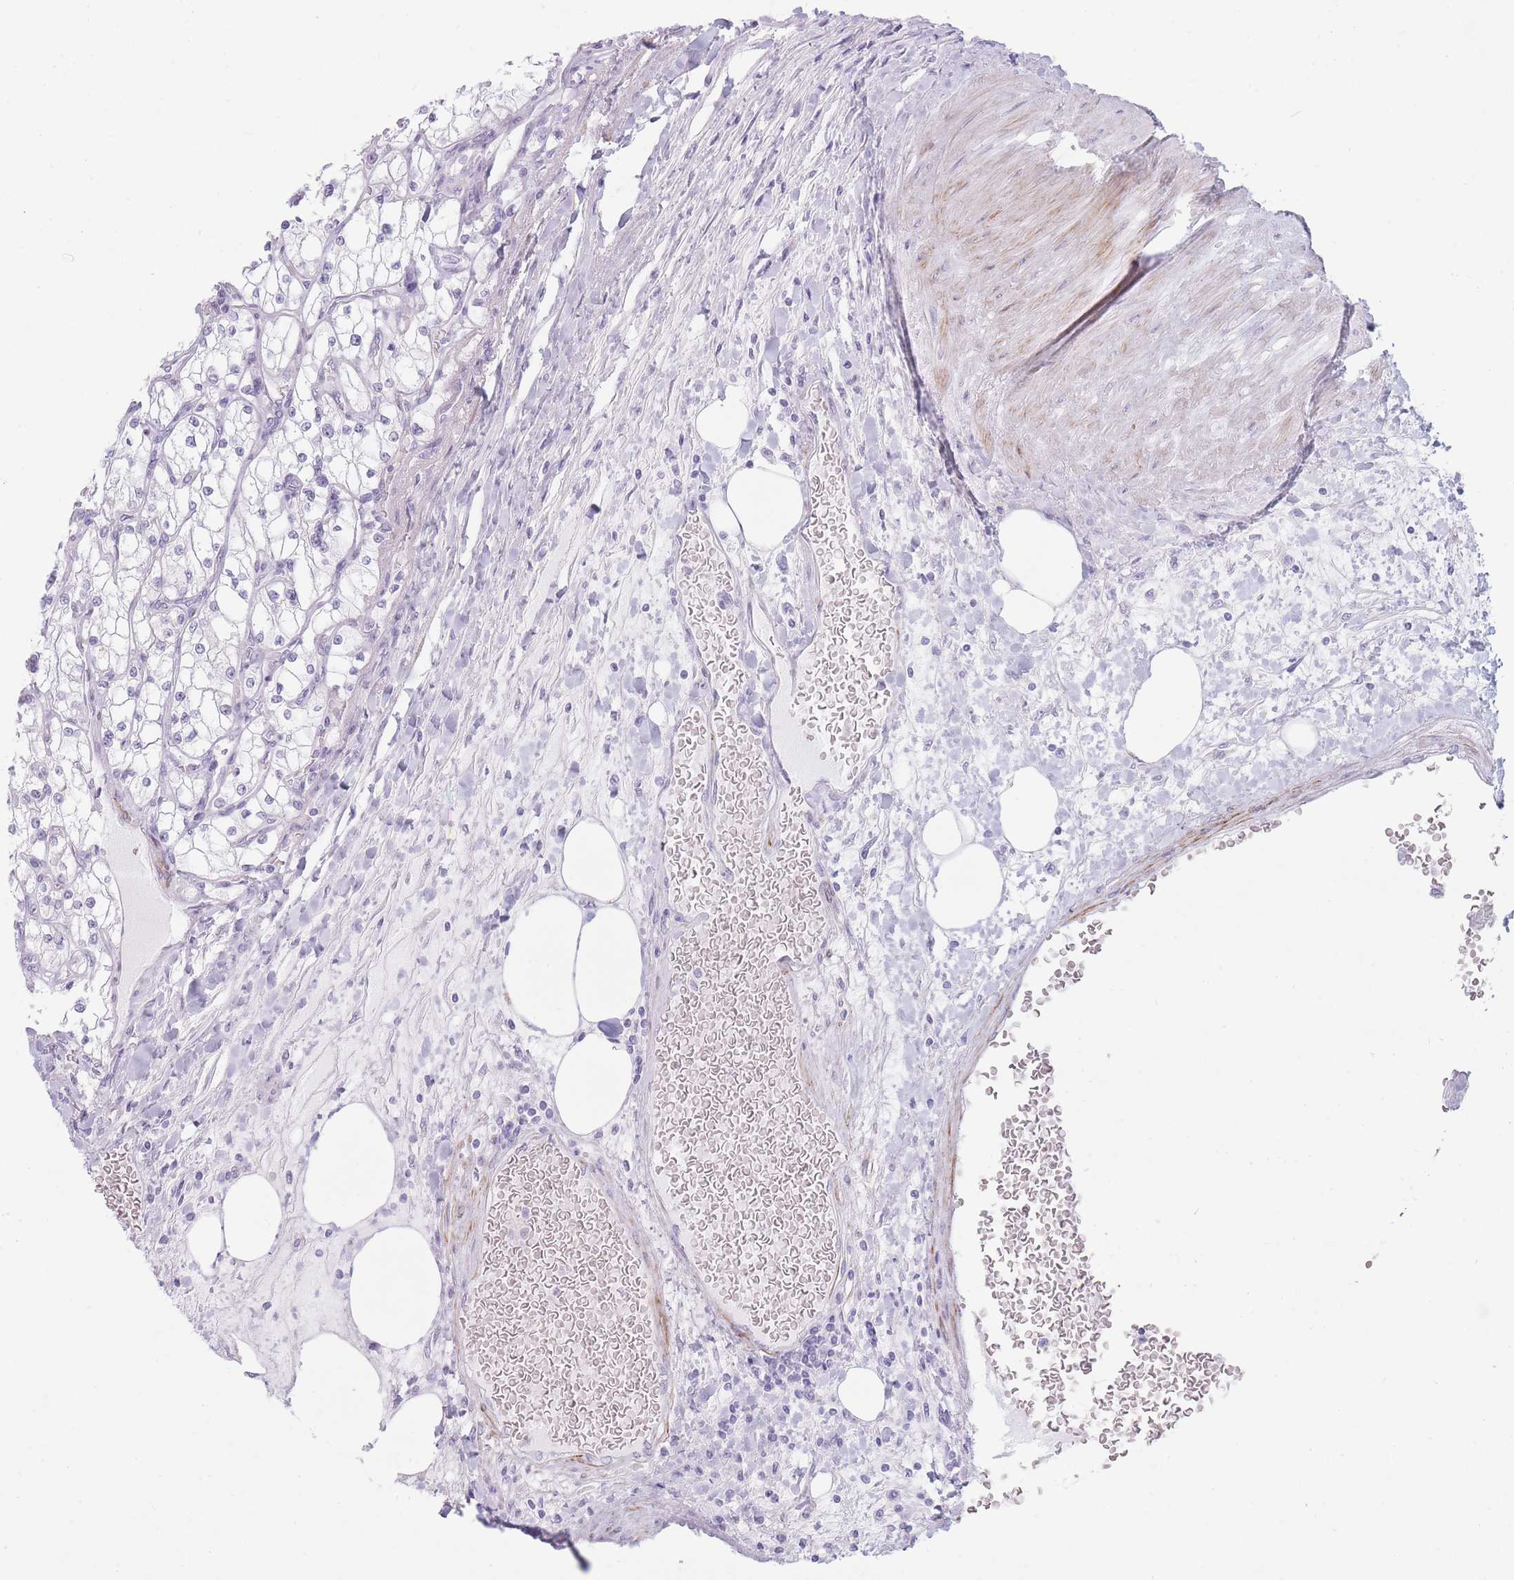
{"staining": {"intensity": "negative", "quantity": "none", "location": "none"}, "tissue": "renal cancer", "cell_type": "Tumor cells", "image_type": "cancer", "snomed": [{"axis": "morphology", "description": "Adenocarcinoma, NOS"}, {"axis": "topography", "description": "Kidney"}], "caption": "The IHC photomicrograph has no significant expression in tumor cells of renal adenocarcinoma tissue. The staining was performed using DAB to visualize the protein expression in brown, while the nuclei were stained in blue with hematoxylin (Magnification: 20x).", "gene": "IFNA6", "patient": {"sex": "male", "age": 80}}